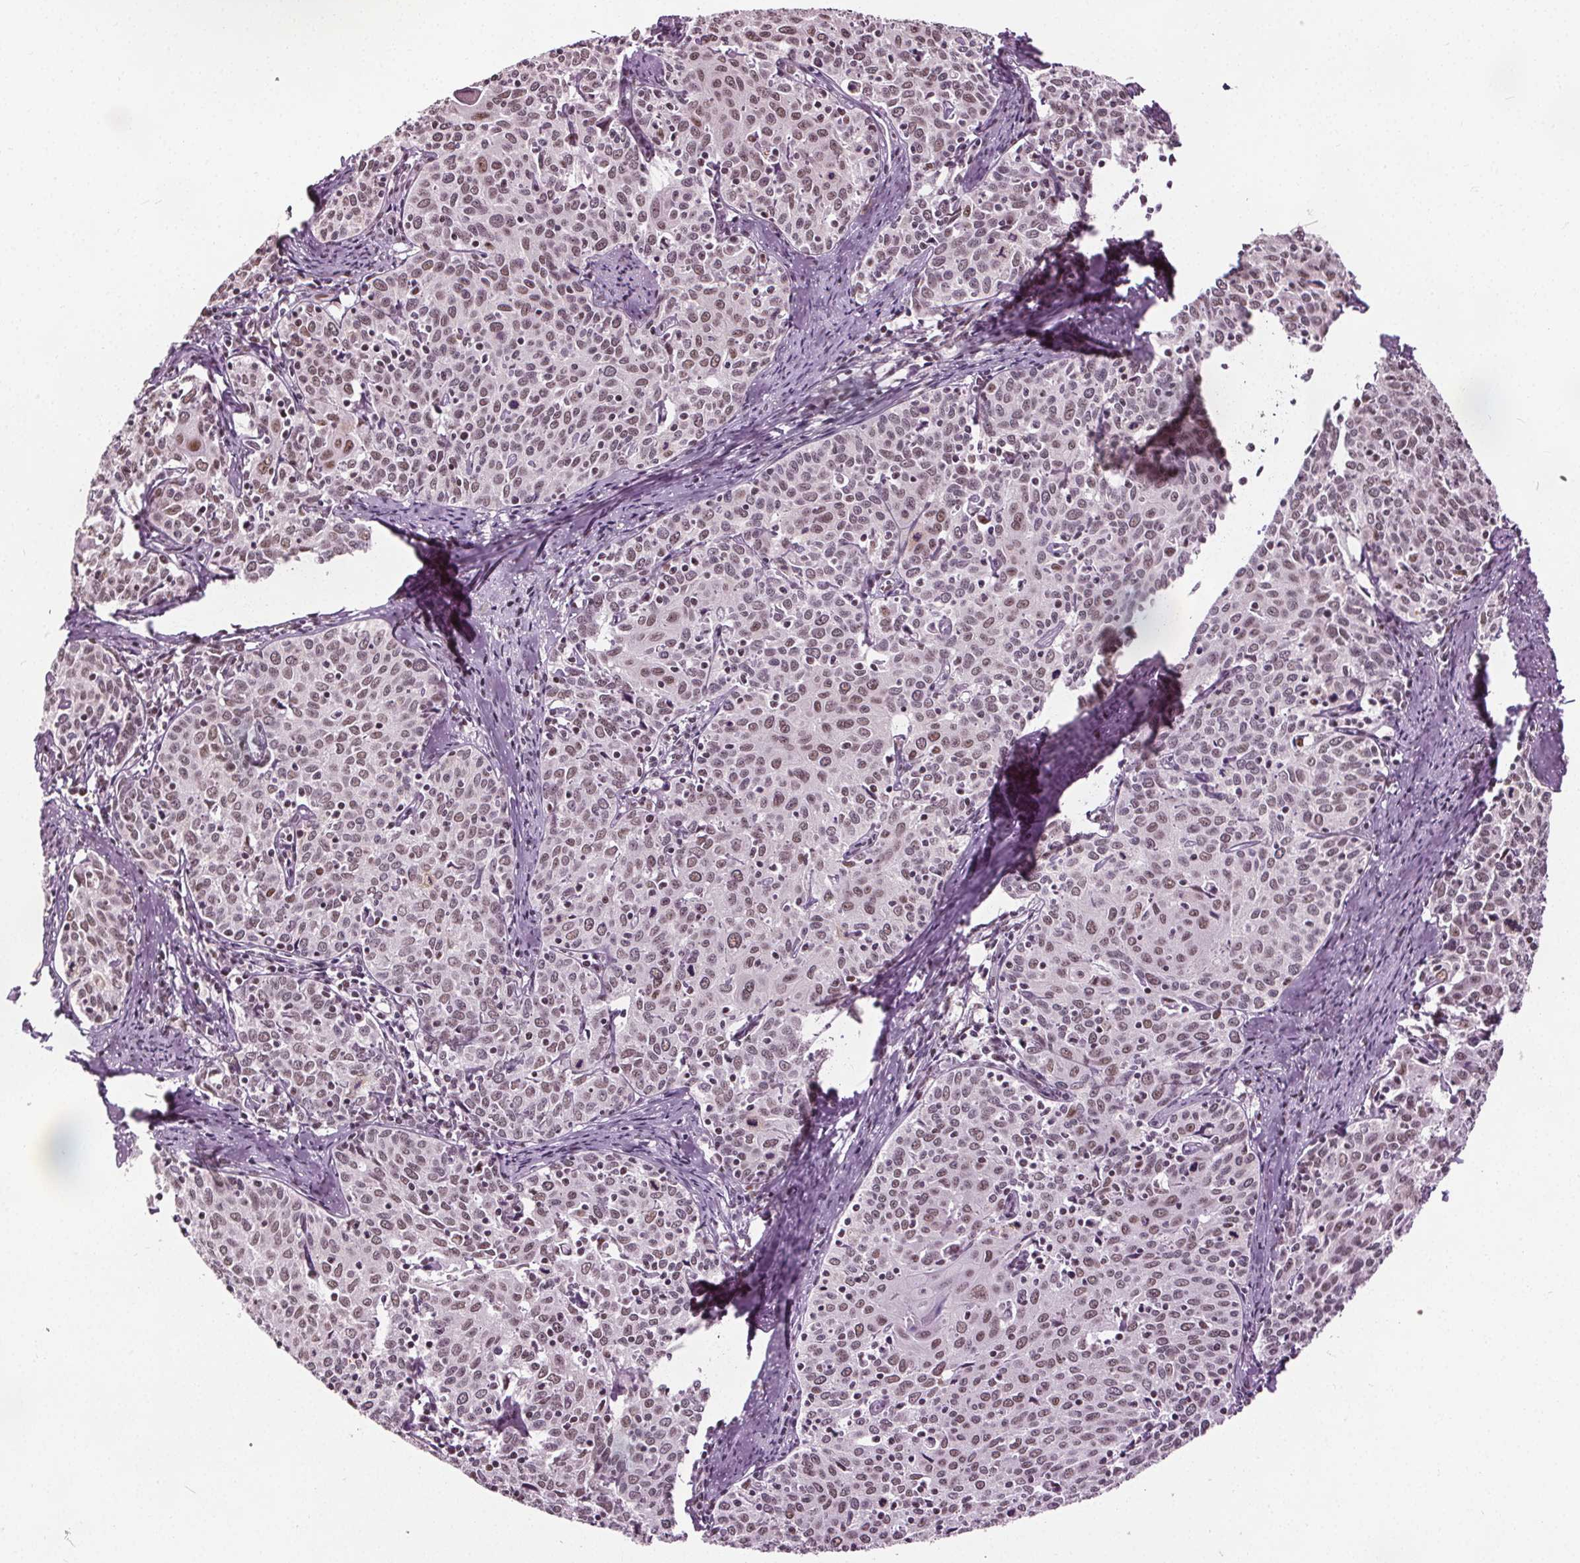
{"staining": {"intensity": "moderate", "quantity": "25%-75%", "location": "nuclear"}, "tissue": "cervical cancer", "cell_type": "Tumor cells", "image_type": "cancer", "snomed": [{"axis": "morphology", "description": "Squamous cell carcinoma, NOS"}, {"axis": "topography", "description": "Cervix"}], "caption": "This histopathology image reveals IHC staining of human squamous cell carcinoma (cervical), with medium moderate nuclear staining in about 25%-75% of tumor cells.", "gene": "IWS1", "patient": {"sex": "female", "age": 62}}